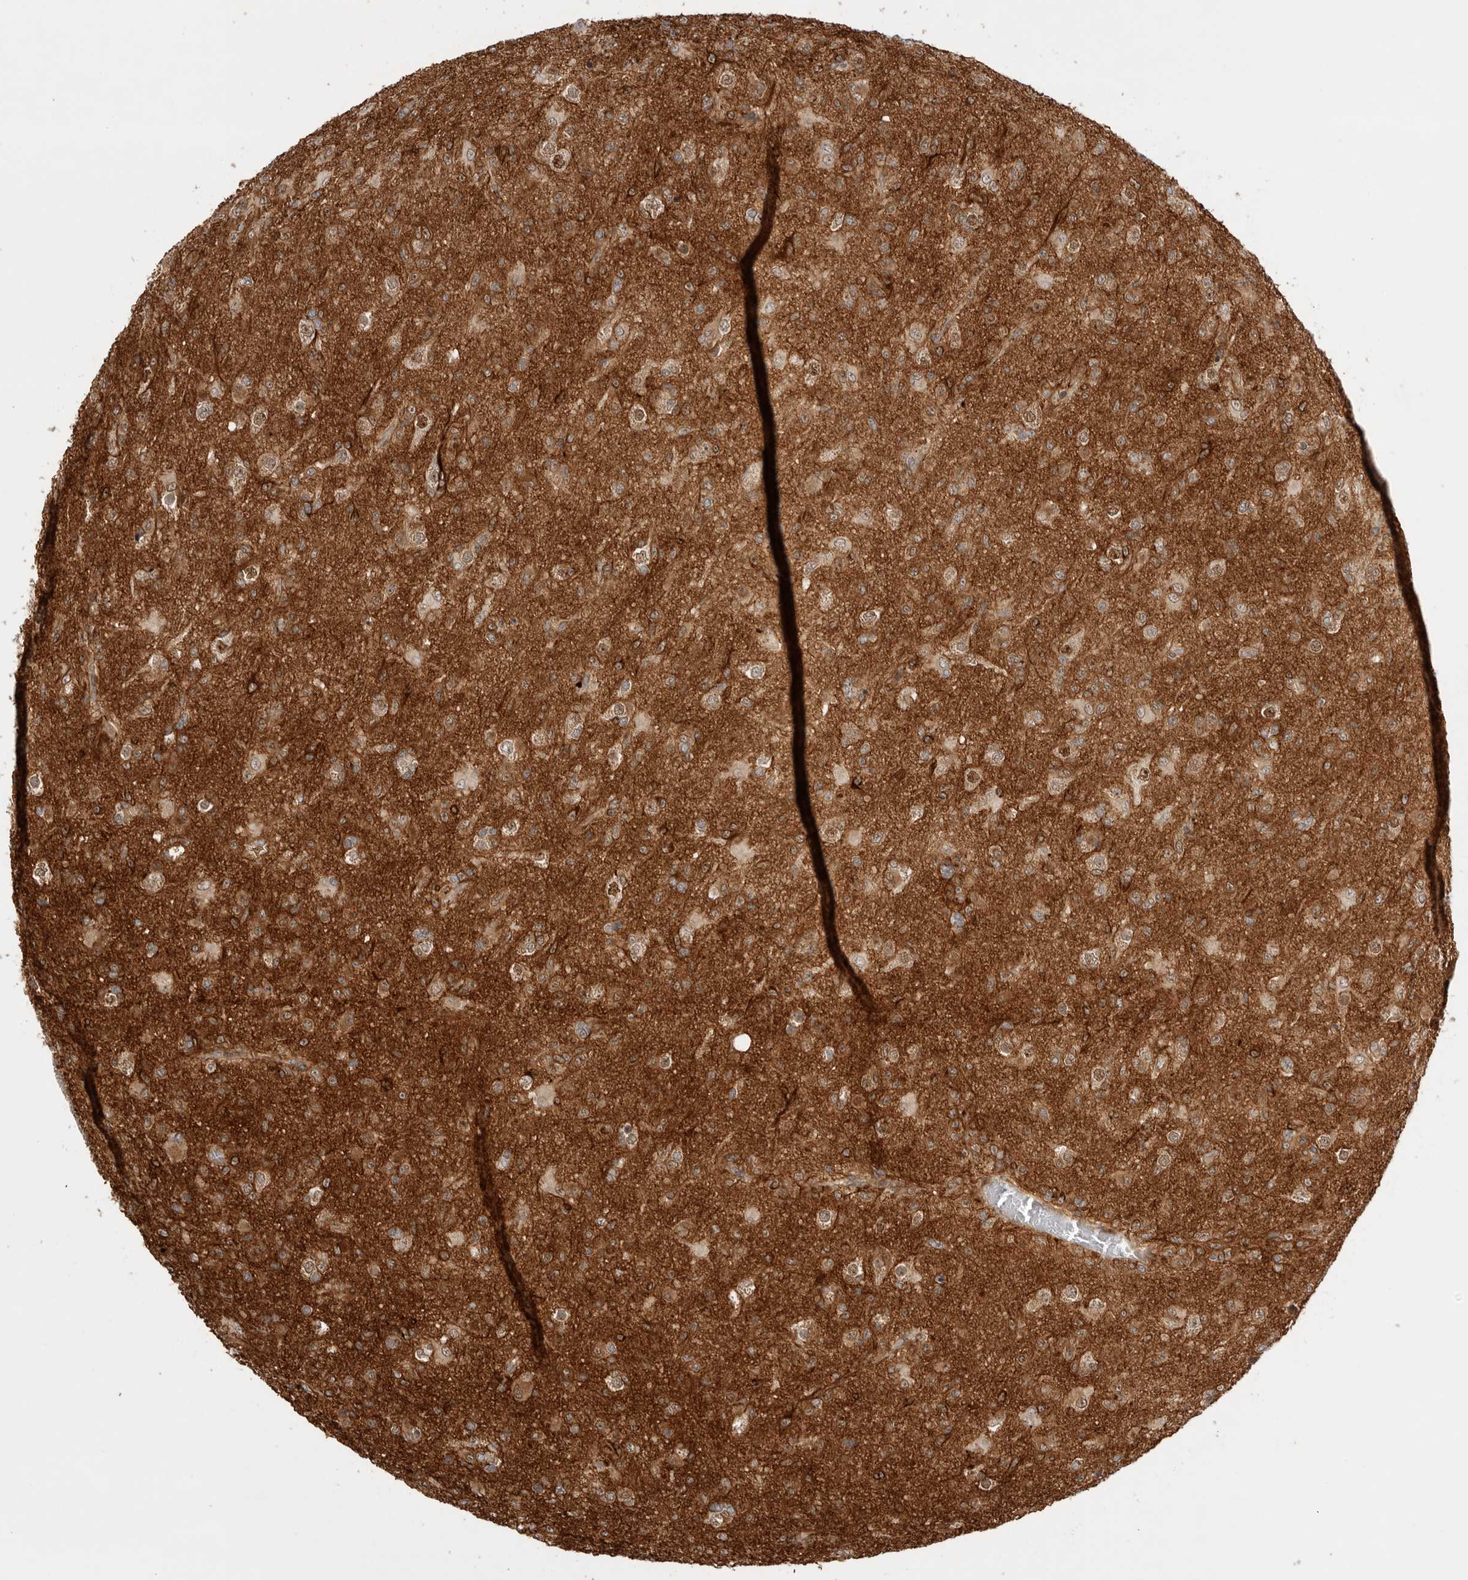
{"staining": {"intensity": "weak", "quantity": ">75%", "location": "cytoplasmic/membranous,nuclear"}, "tissue": "glioma", "cell_type": "Tumor cells", "image_type": "cancer", "snomed": [{"axis": "morphology", "description": "Glioma, malignant, Low grade"}, {"axis": "topography", "description": "Brain"}], "caption": "DAB (3,3'-diaminobenzidine) immunohistochemical staining of malignant glioma (low-grade) demonstrates weak cytoplasmic/membranous and nuclear protein staining in about >75% of tumor cells. The staining was performed using DAB to visualize the protein expression in brown, while the nuclei were stained in blue with hematoxylin (Magnification: 20x).", "gene": "DCAF8", "patient": {"sex": "male", "age": 65}}